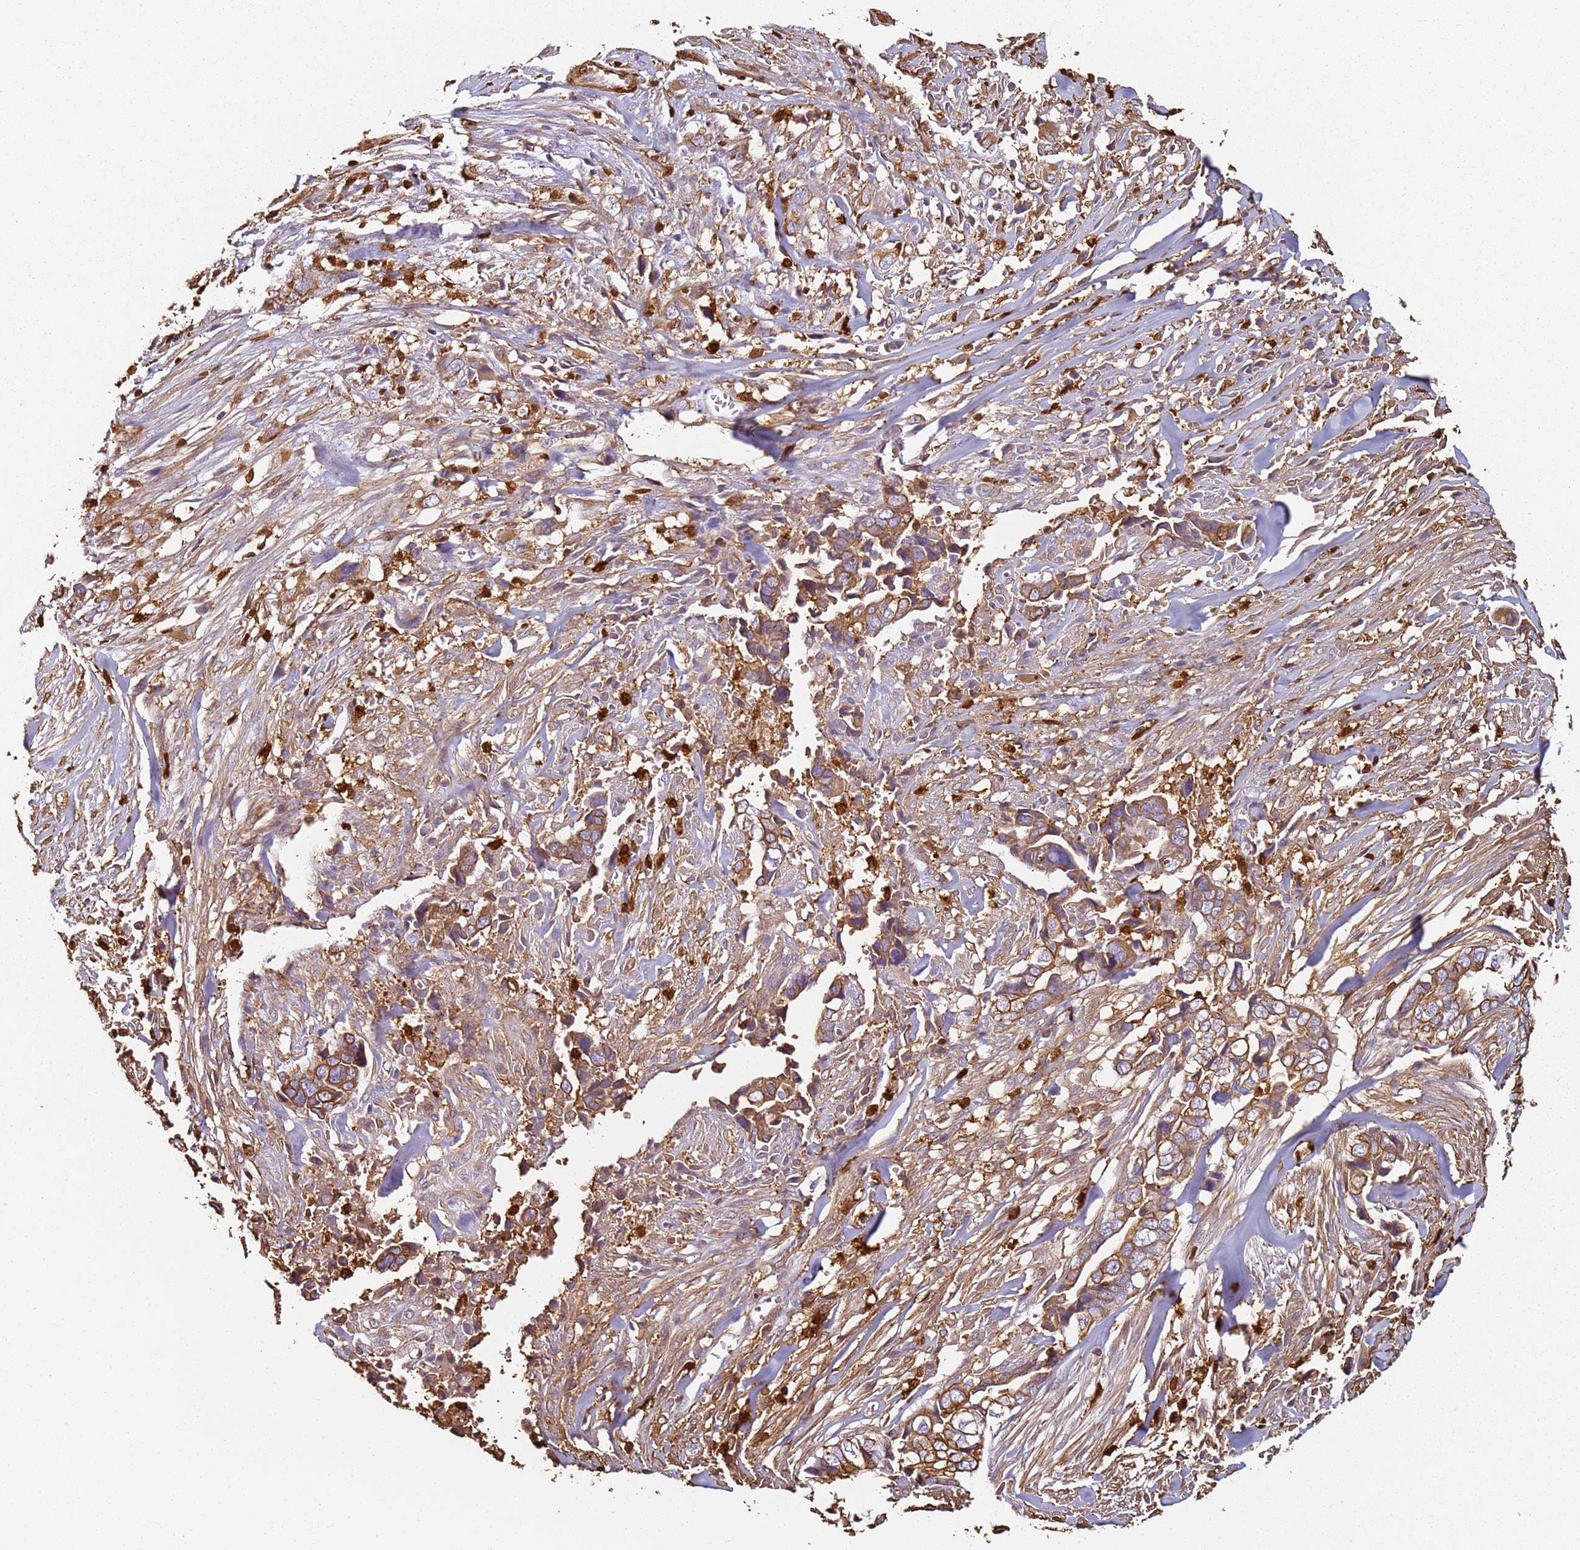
{"staining": {"intensity": "moderate", "quantity": ">75%", "location": "cytoplasmic/membranous"}, "tissue": "liver cancer", "cell_type": "Tumor cells", "image_type": "cancer", "snomed": [{"axis": "morphology", "description": "Cholangiocarcinoma"}, {"axis": "topography", "description": "Liver"}], "caption": "Liver cholangiocarcinoma stained with a protein marker demonstrates moderate staining in tumor cells.", "gene": "S100A4", "patient": {"sex": "female", "age": 79}}